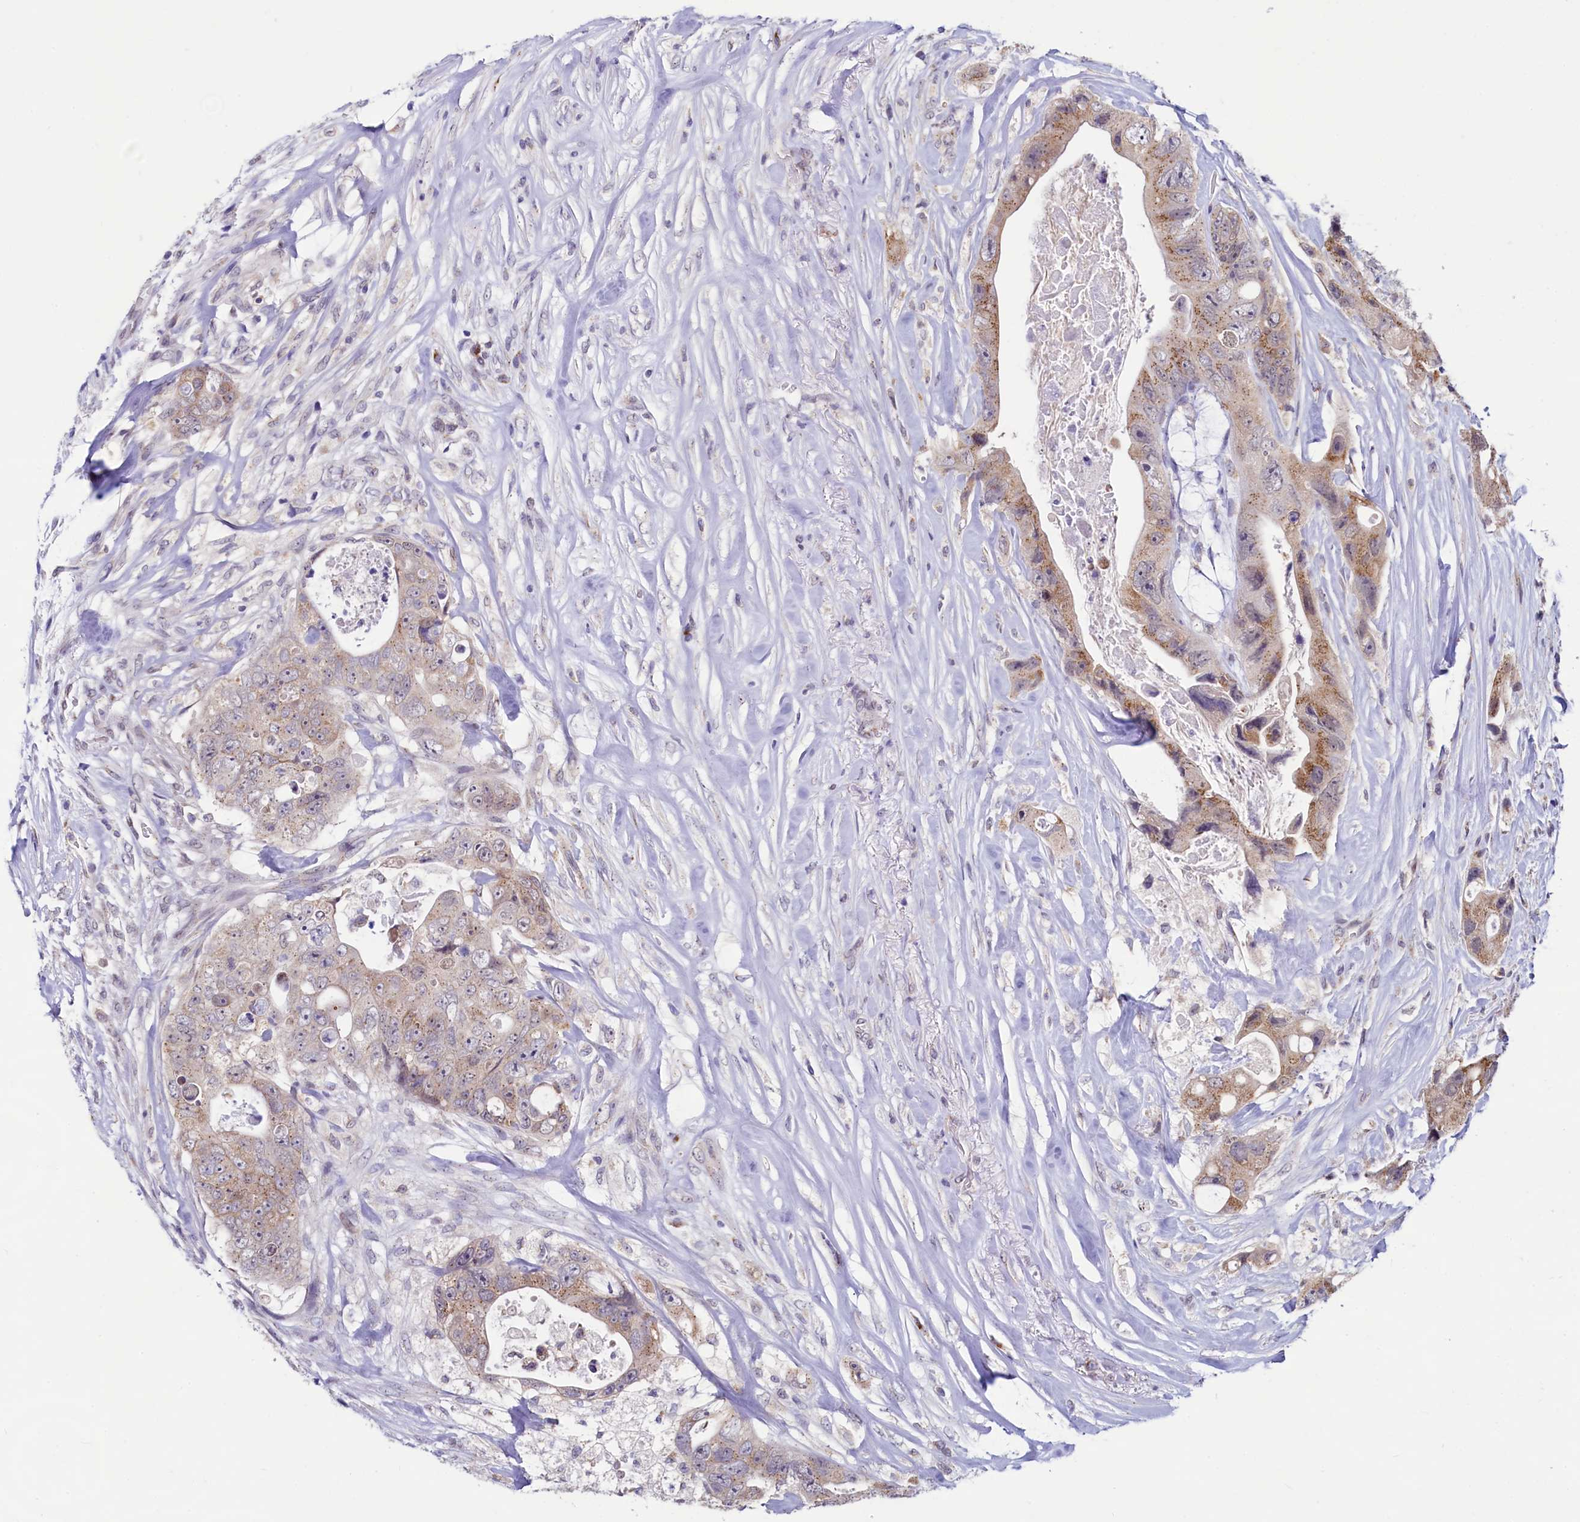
{"staining": {"intensity": "moderate", "quantity": "25%-75%", "location": "cytoplasmic/membranous"}, "tissue": "colorectal cancer", "cell_type": "Tumor cells", "image_type": "cancer", "snomed": [{"axis": "morphology", "description": "Adenocarcinoma, NOS"}, {"axis": "topography", "description": "Colon"}], "caption": "Immunohistochemistry photomicrograph of neoplastic tissue: colorectal cancer (adenocarcinoma) stained using IHC exhibits medium levels of moderate protein expression localized specifically in the cytoplasmic/membranous of tumor cells, appearing as a cytoplasmic/membranous brown color.", "gene": "SEC24C", "patient": {"sex": "female", "age": 46}}